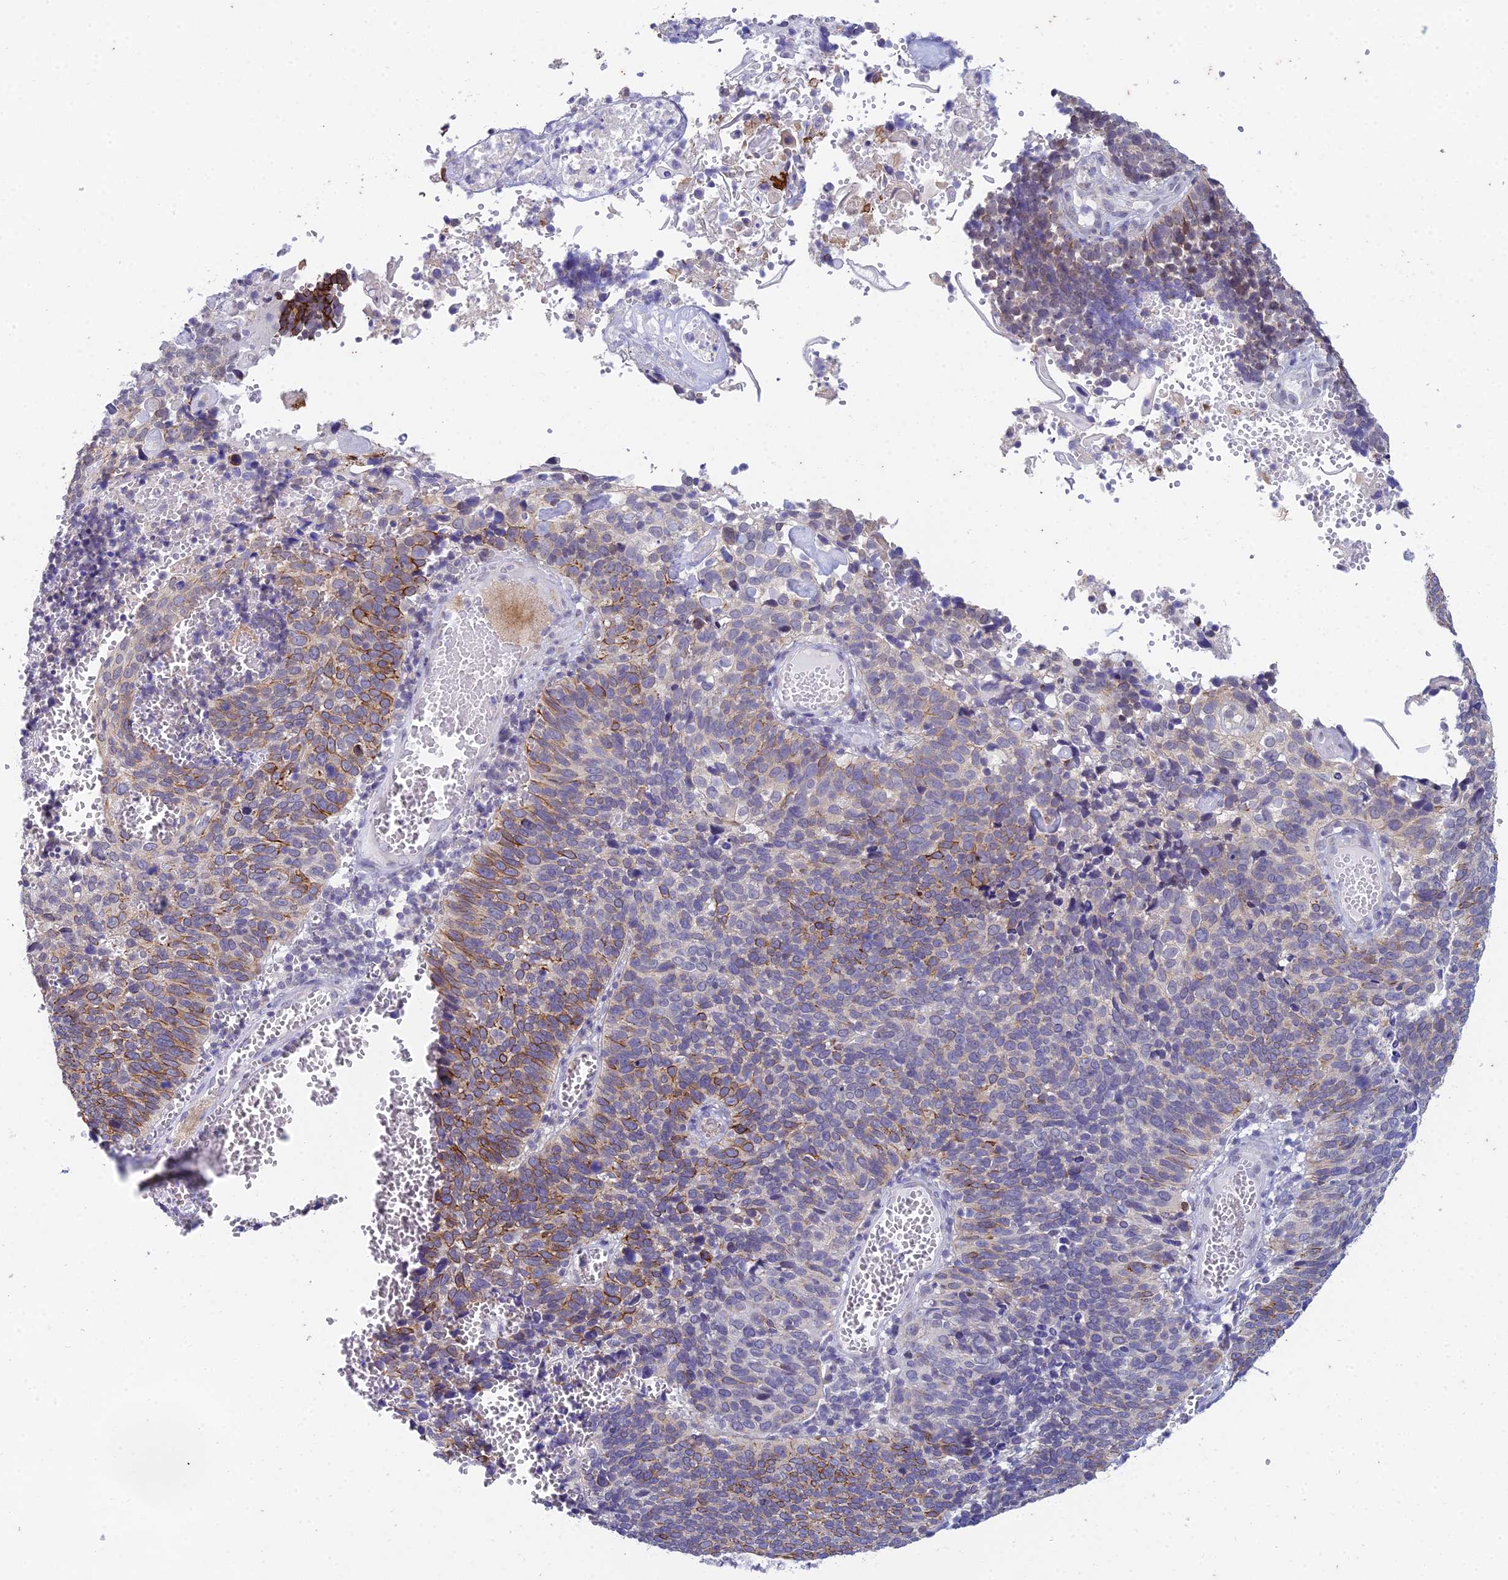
{"staining": {"intensity": "moderate", "quantity": "25%-75%", "location": "cytoplasmic/membranous"}, "tissue": "cervical cancer", "cell_type": "Tumor cells", "image_type": "cancer", "snomed": [{"axis": "morphology", "description": "Squamous cell carcinoma, NOS"}, {"axis": "topography", "description": "Cervix"}], "caption": "Human cervical cancer (squamous cell carcinoma) stained with a brown dye exhibits moderate cytoplasmic/membranous positive expression in about 25%-75% of tumor cells.", "gene": "EEF2KMT", "patient": {"sex": "female", "age": 39}}